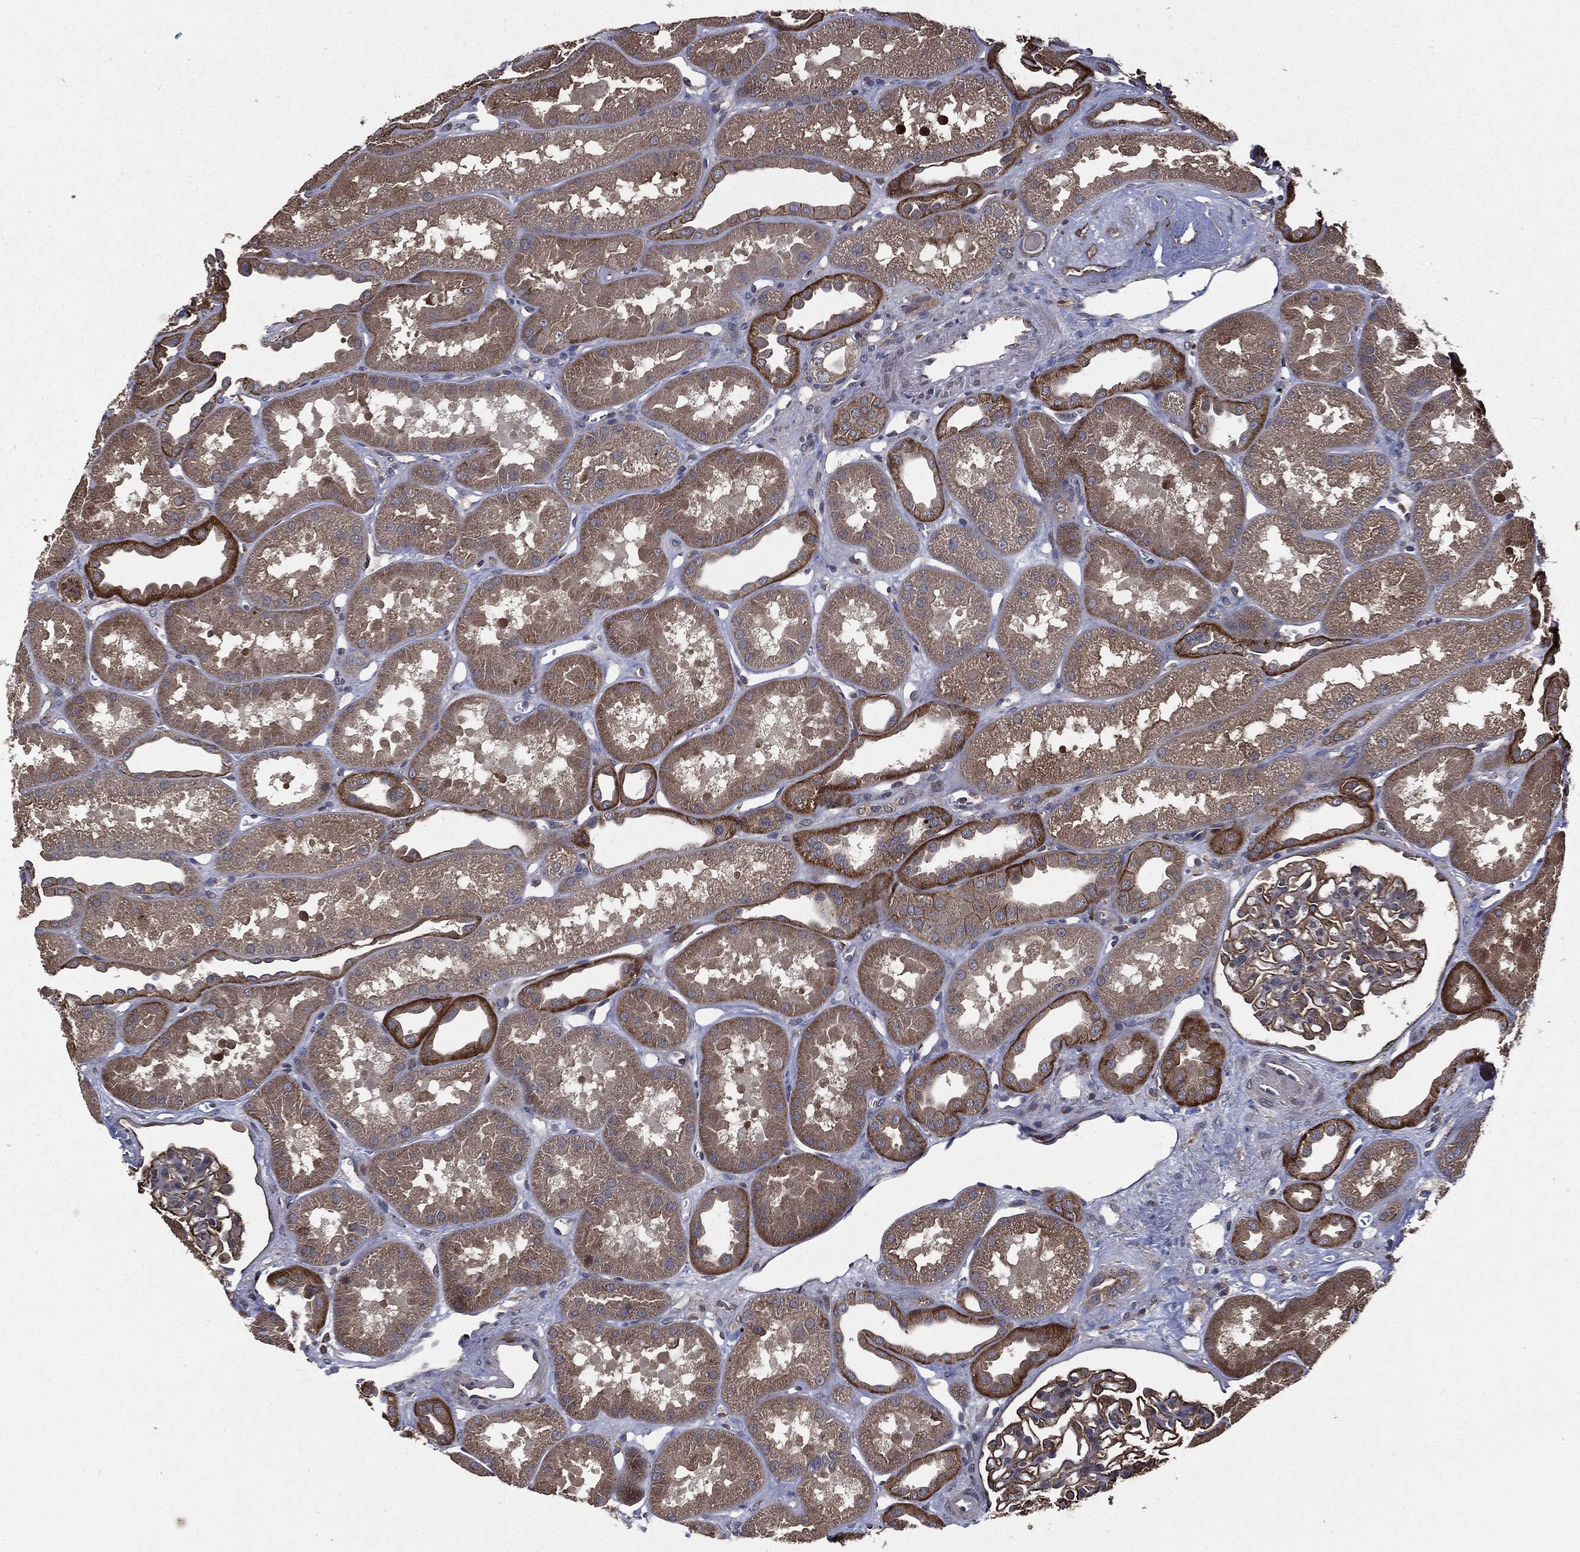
{"staining": {"intensity": "strong", "quantity": "25%-75%", "location": "cytoplasmic/membranous"}, "tissue": "kidney", "cell_type": "Cells in glomeruli", "image_type": "normal", "snomed": [{"axis": "morphology", "description": "Normal tissue, NOS"}, {"axis": "topography", "description": "Kidney"}], "caption": "Cells in glomeruli demonstrate strong cytoplasmic/membranous expression in approximately 25%-75% of cells in unremarkable kidney. (DAB = brown stain, brightfield microscopy at high magnification).", "gene": "PLOD3", "patient": {"sex": "male", "age": 61}}